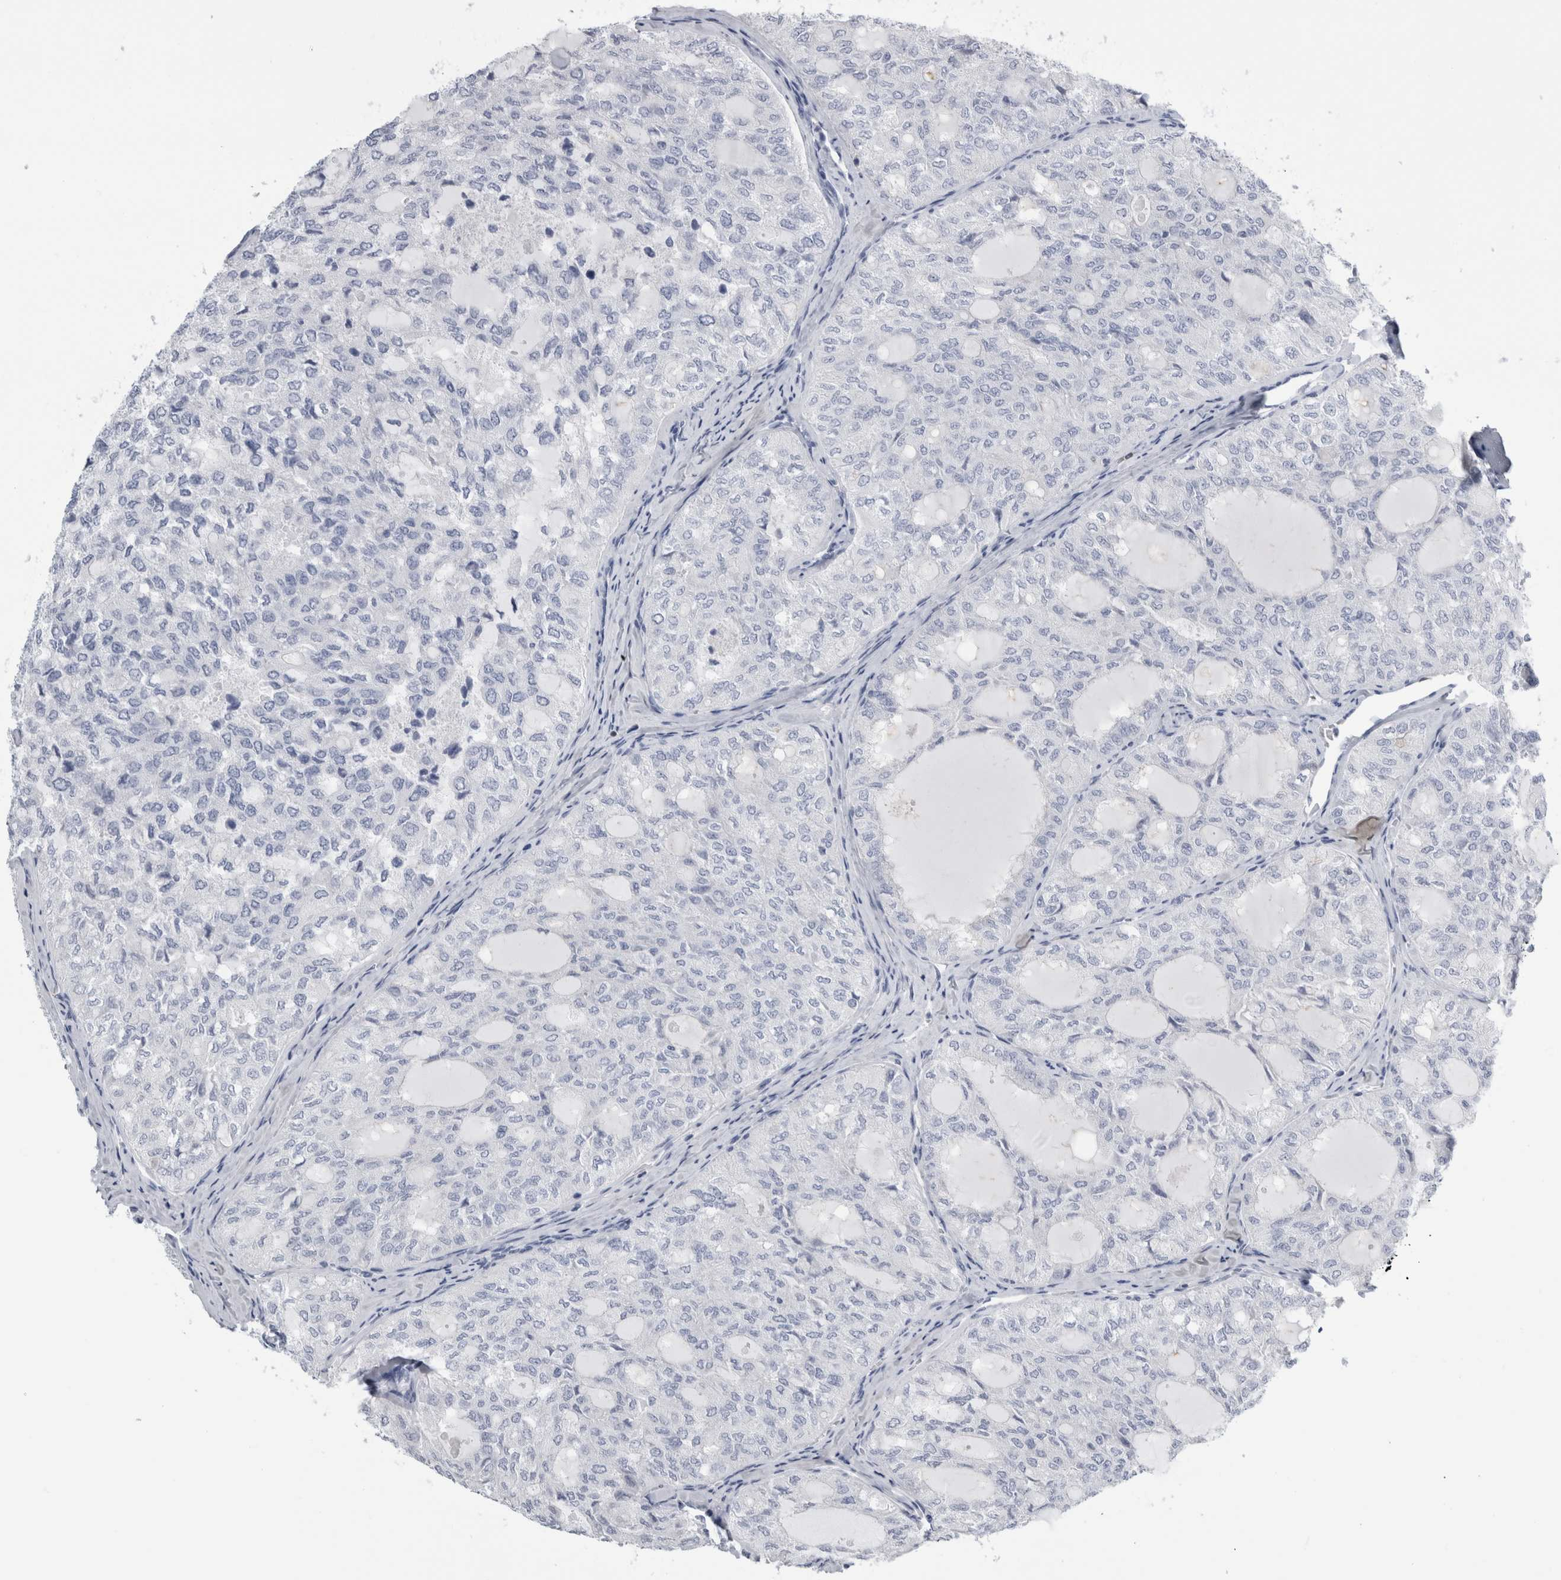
{"staining": {"intensity": "negative", "quantity": "none", "location": "none"}, "tissue": "thyroid cancer", "cell_type": "Tumor cells", "image_type": "cancer", "snomed": [{"axis": "morphology", "description": "Follicular adenoma carcinoma, NOS"}, {"axis": "topography", "description": "Thyroid gland"}], "caption": "This is a micrograph of IHC staining of thyroid follicular adenoma carcinoma, which shows no positivity in tumor cells. (Stains: DAB IHC with hematoxylin counter stain, Microscopy: brightfield microscopy at high magnification).", "gene": "ANKFY1", "patient": {"sex": "male", "age": 75}}